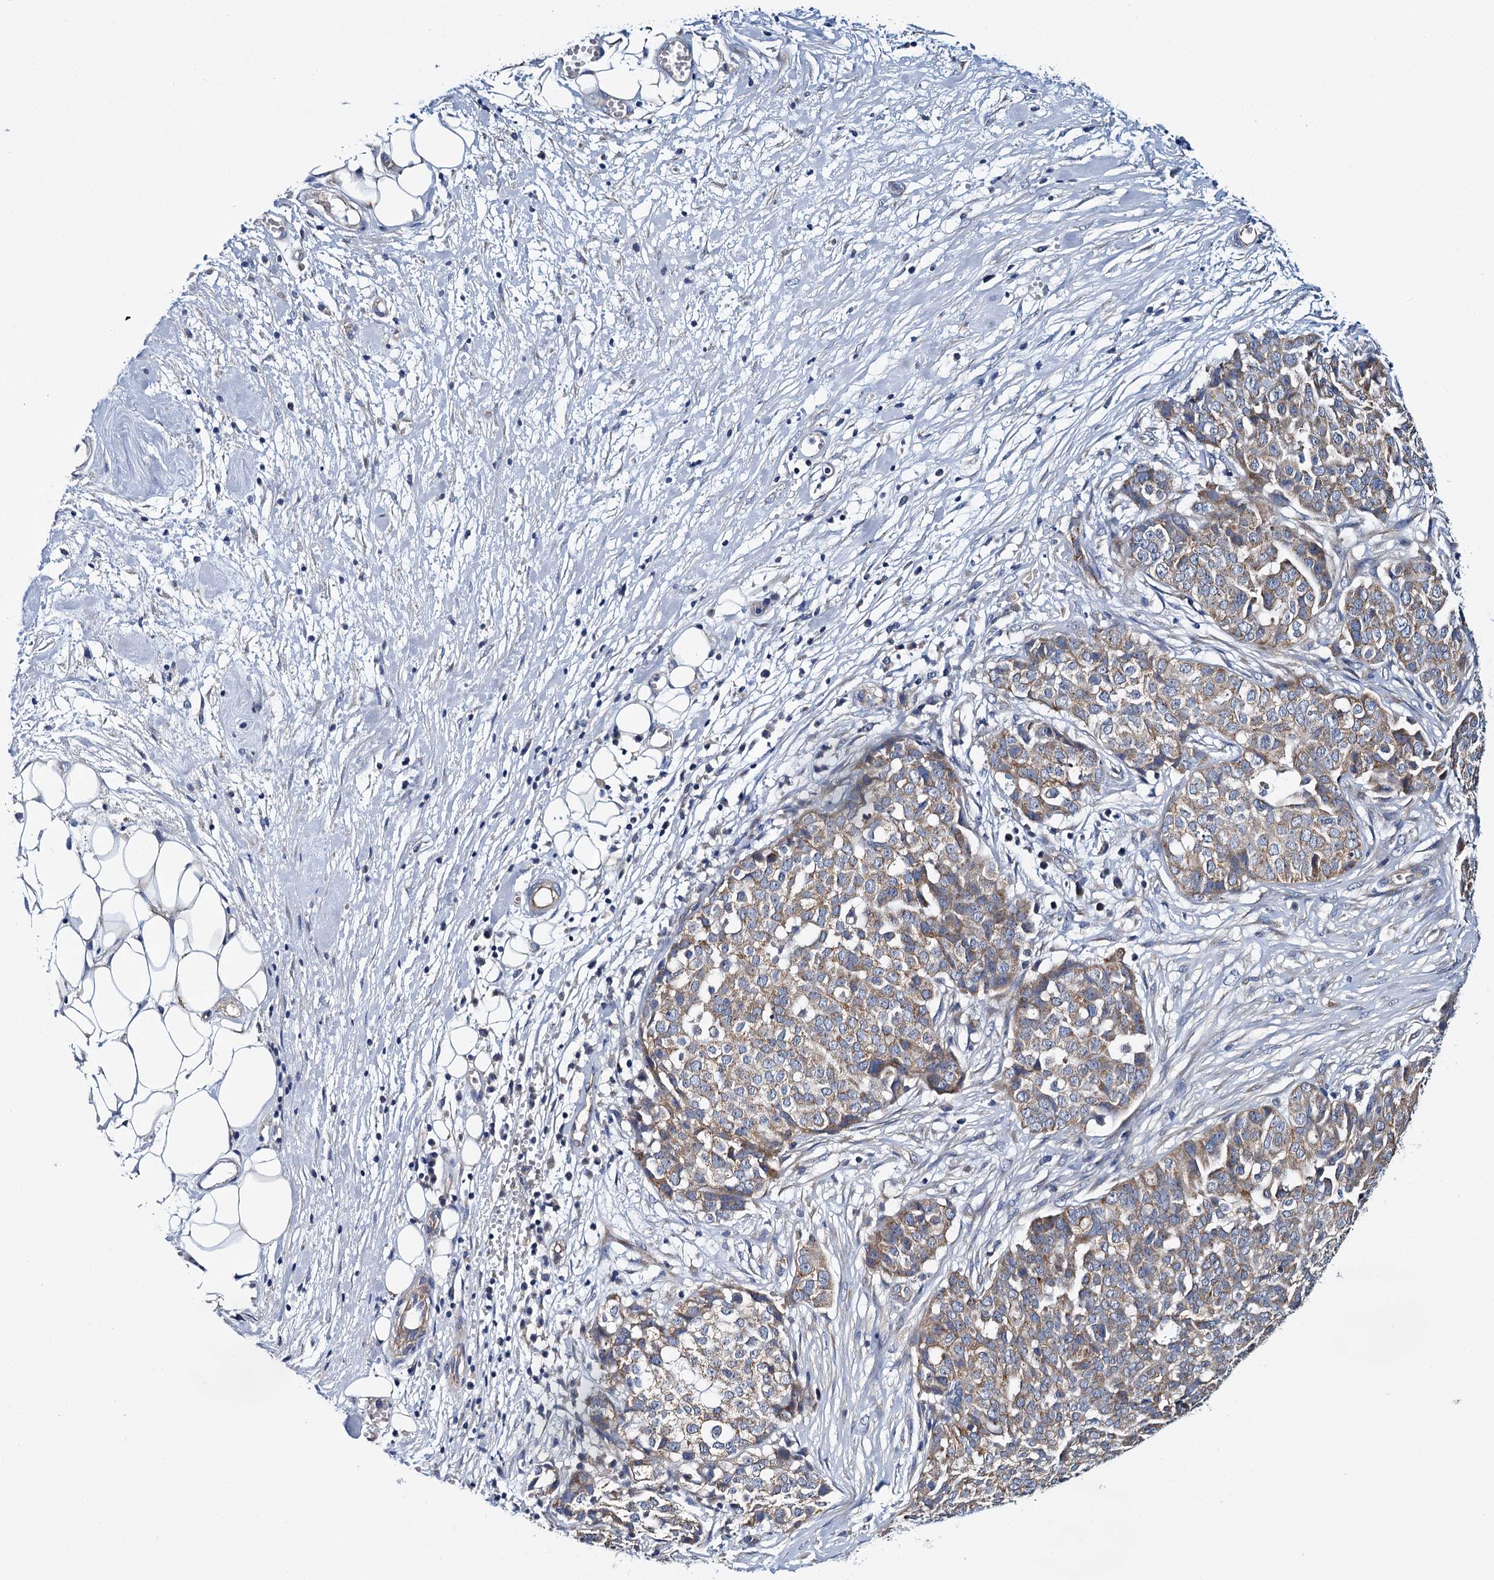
{"staining": {"intensity": "moderate", "quantity": ">75%", "location": "cytoplasmic/membranous"}, "tissue": "ovarian cancer", "cell_type": "Tumor cells", "image_type": "cancer", "snomed": [{"axis": "morphology", "description": "Cystadenocarcinoma, serous, NOS"}, {"axis": "topography", "description": "Soft tissue"}, {"axis": "topography", "description": "Ovary"}], "caption": "Ovarian cancer was stained to show a protein in brown. There is medium levels of moderate cytoplasmic/membranous staining in approximately >75% of tumor cells. The staining was performed using DAB, with brown indicating positive protein expression. Nuclei are stained blue with hematoxylin.", "gene": "CEP295", "patient": {"sex": "female", "age": 57}}